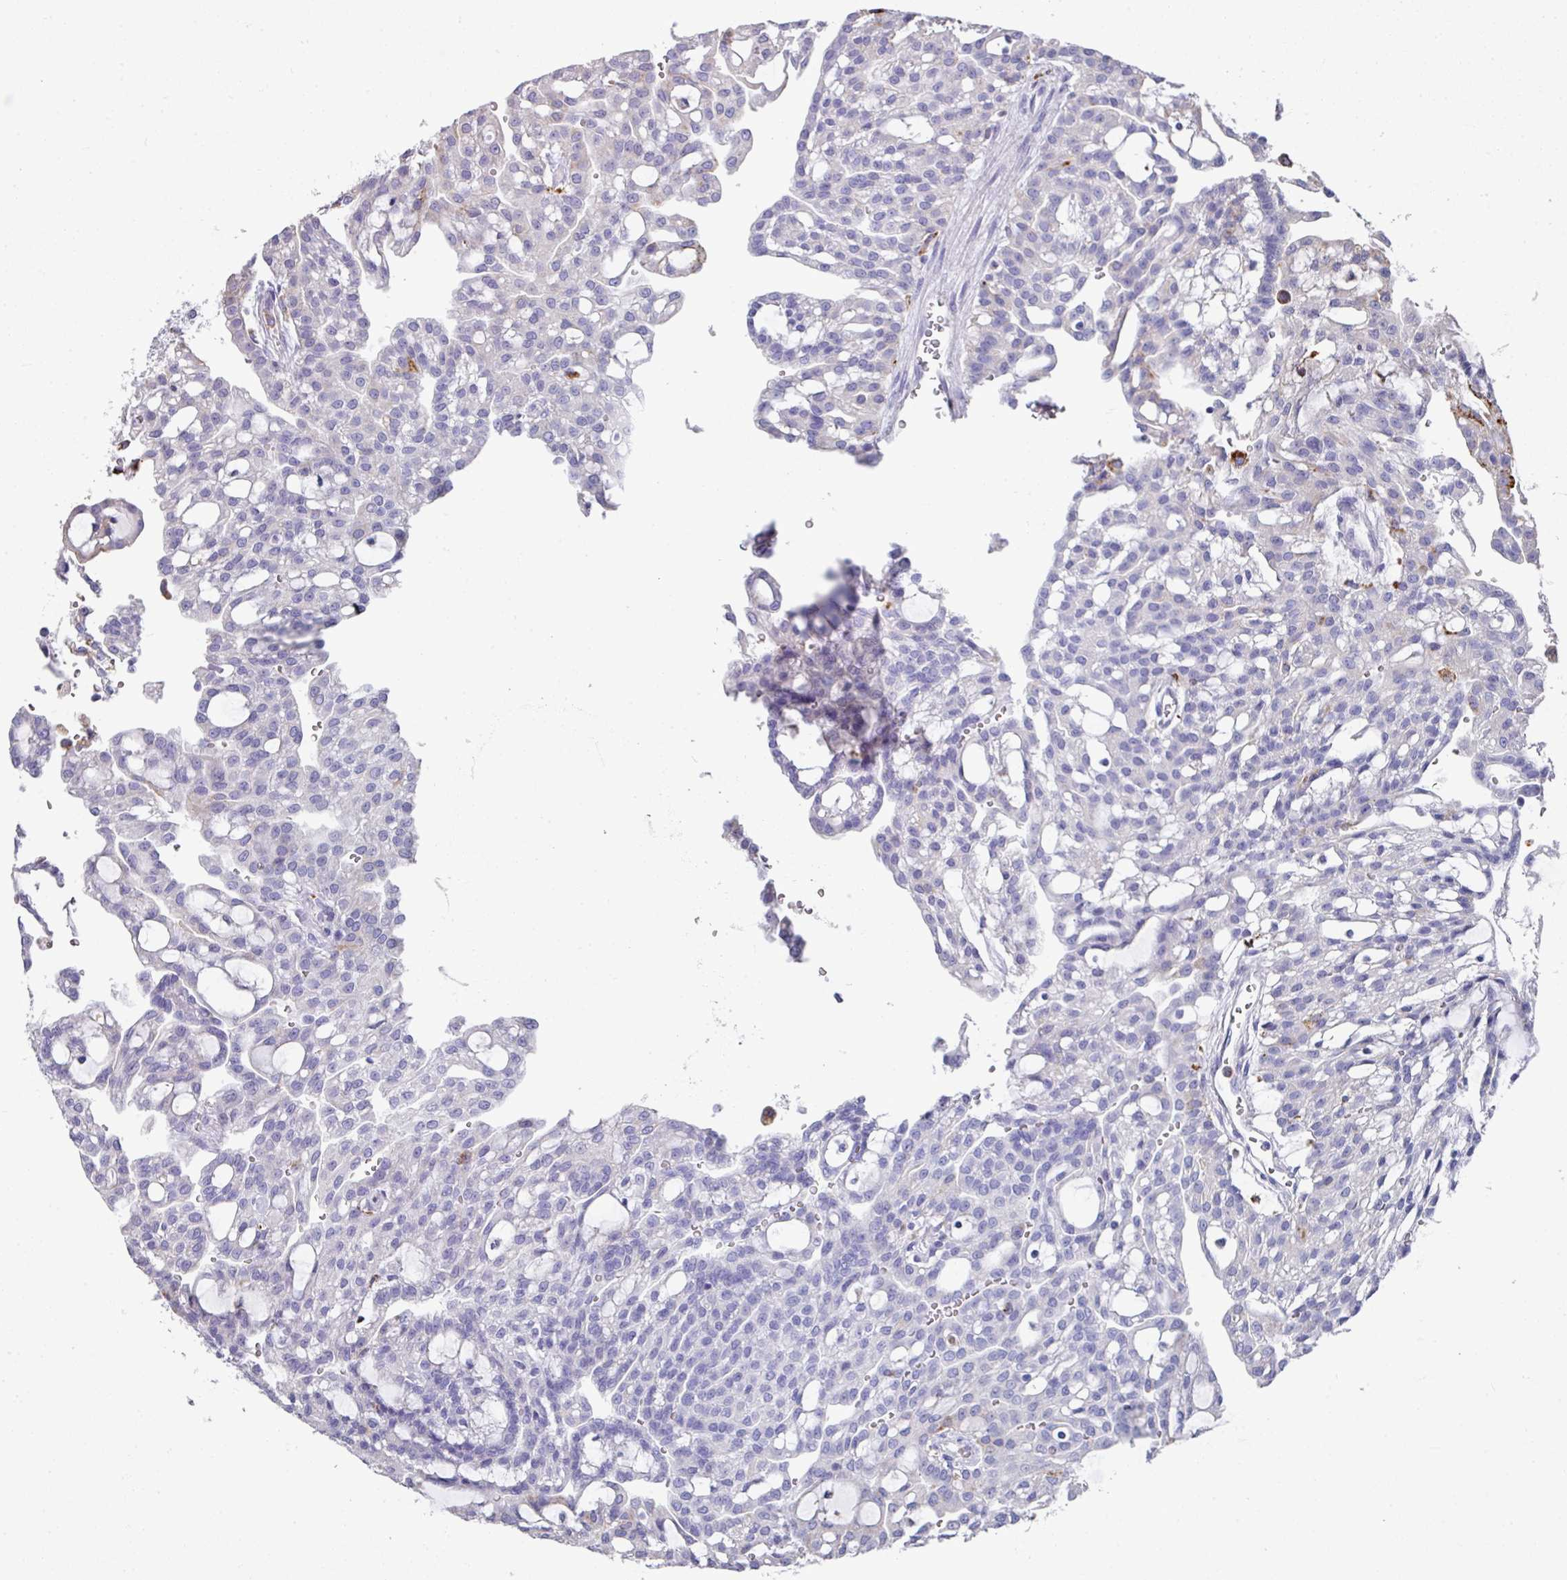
{"staining": {"intensity": "negative", "quantity": "none", "location": "none"}, "tissue": "renal cancer", "cell_type": "Tumor cells", "image_type": "cancer", "snomed": [{"axis": "morphology", "description": "Adenocarcinoma, NOS"}, {"axis": "topography", "description": "Kidney"}], "caption": "The histopathology image demonstrates no significant positivity in tumor cells of renal adenocarcinoma. The staining is performed using DAB (3,3'-diaminobenzidine) brown chromogen with nuclei counter-stained in using hematoxylin.", "gene": "CPVL", "patient": {"sex": "male", "age": 63}}